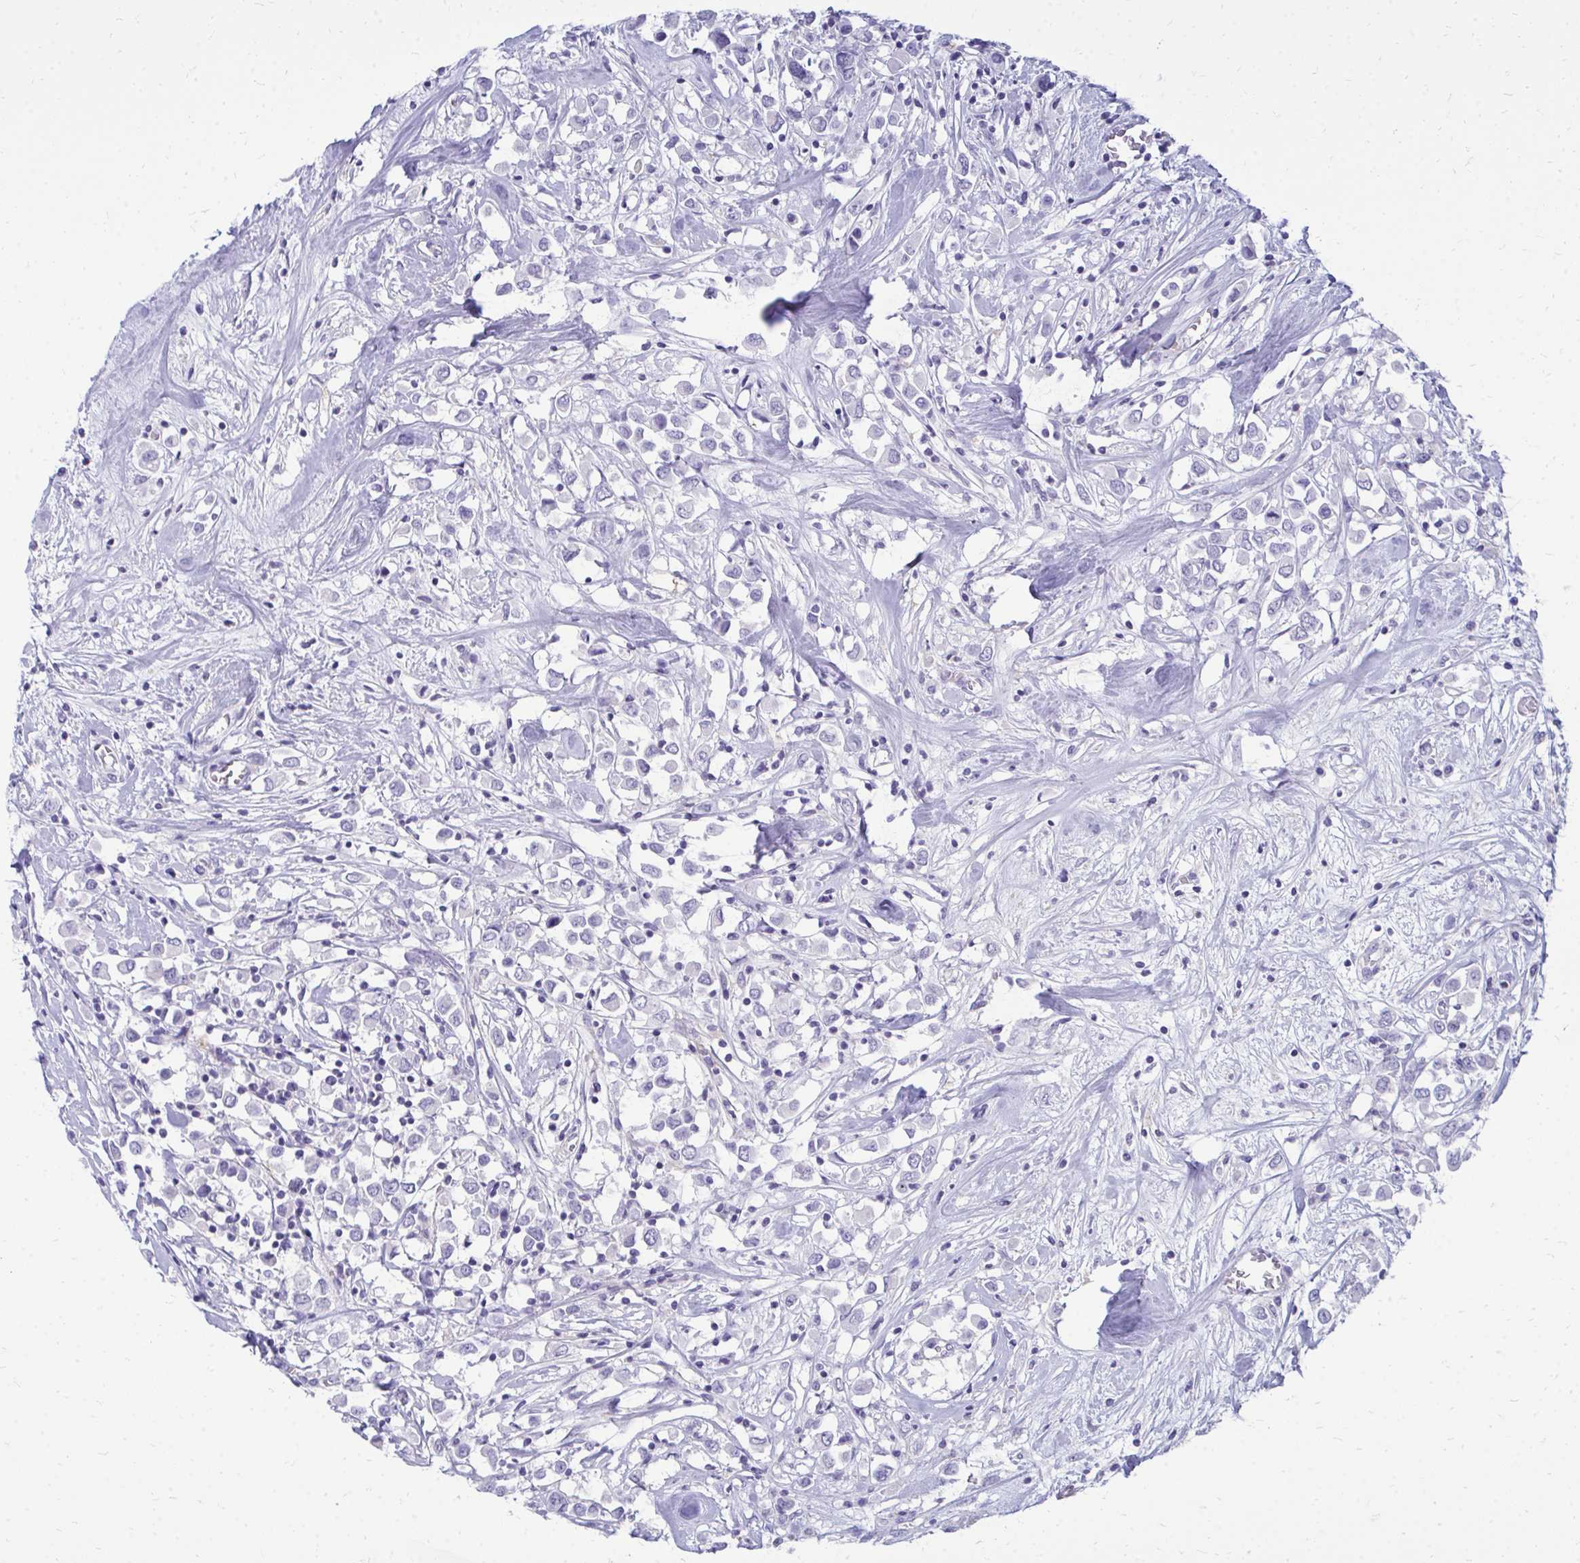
{"staining": {"intensity": "negative", "quantity": "none", "location": "none"}, "tissue": "breast cancer", "cell_type": "Tumor cells", "image_type": "cancer", "snomed": [{"axis": "morphology", "description": "Duct carcinoma"}, {"axis": "topography", "description": "Breast"}], "caption": "Tumor cells show no significant expression in infiltrating ductal carcinoma (breast).", "gene": "FABP3", "patient": {"sex": "female", "age": 61}}